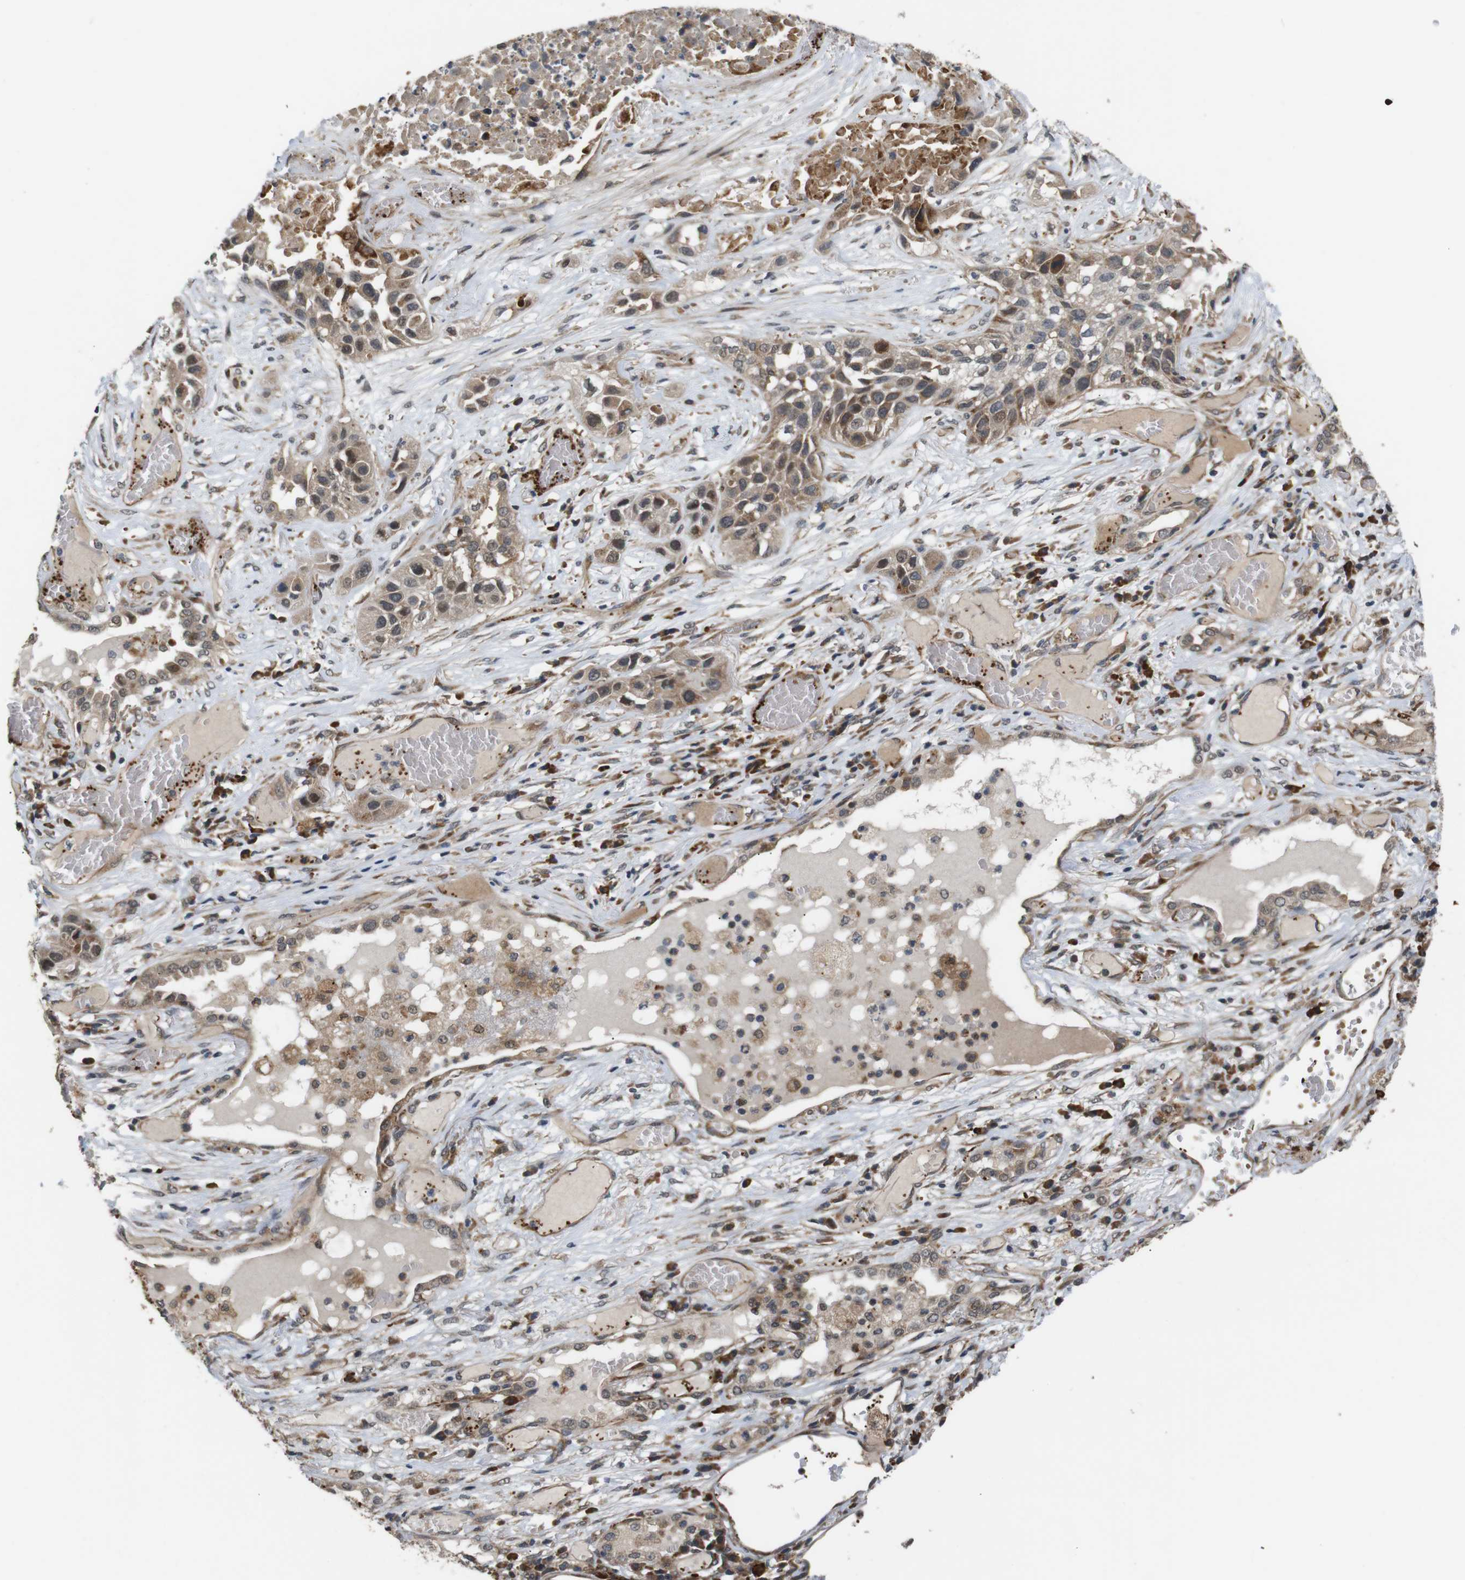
{"staining": {"intensity": "moderate", "quantity": ">75%", "location": "cytoplasmic/membranous"}, "tissue": "lung cancer", "cell_type": "Tumor cells", "image_type": "cancer", "snomed": [{"axis": "morphology", "description": "Squamous cell carcinoma, NOS"}, {"axis": "topography", "description": "Lung"}], "caption": "The image exhibits immunohistochemical staining of lung squamous cell carcinoma. There is moderate cytoplasmic/membranous positivity is present in approximately >75% of tumor cells.", "gene": "EPHB2", "patient": {"sex": "male", "age": 71}}